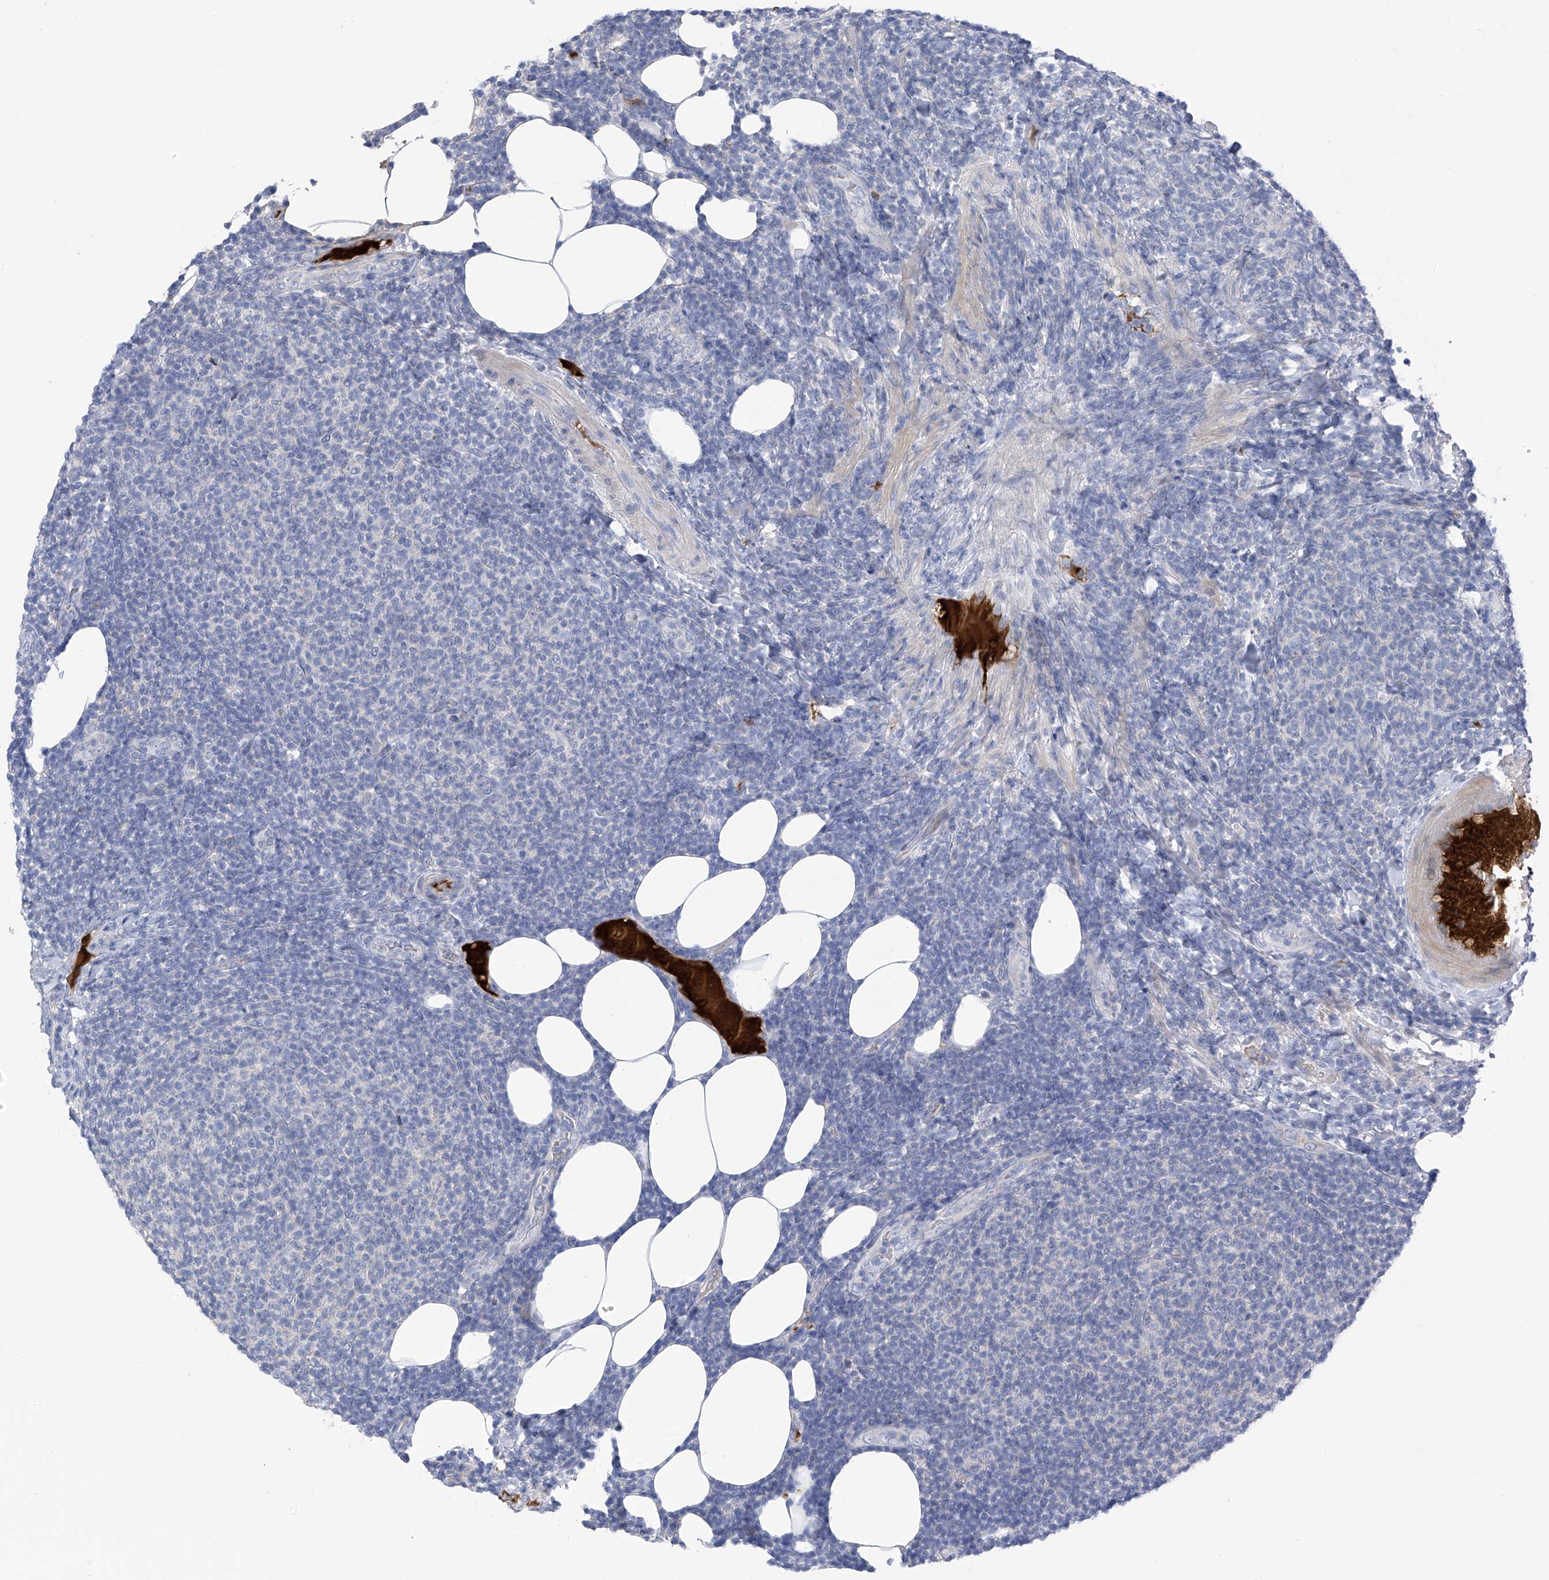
{"staining": {"intensity": "negative", "quantity": "none", "location": "none"}, "tissue": "lymphoma", "cell_type": "Tumor cells", "image_type": "cancer", "snomed": [{"axis": "morphology", "description": "Malignant lymphoma, non-Hodgkin's type, Low grade"}, {"axis": "topography", "description": "Lymph node"}], "caption": "High magnification brightfield microscopy of low-grade malignant lymphoma, non-Hodgkin's type stained with DAB (3,3'-diaminobenzidine) (brown) and counterstained with hematoxylin (blue): tumor cells show no significant expression.", "gene": "SLCO4A1", "patient": {"sex": "male", "age": 66}}